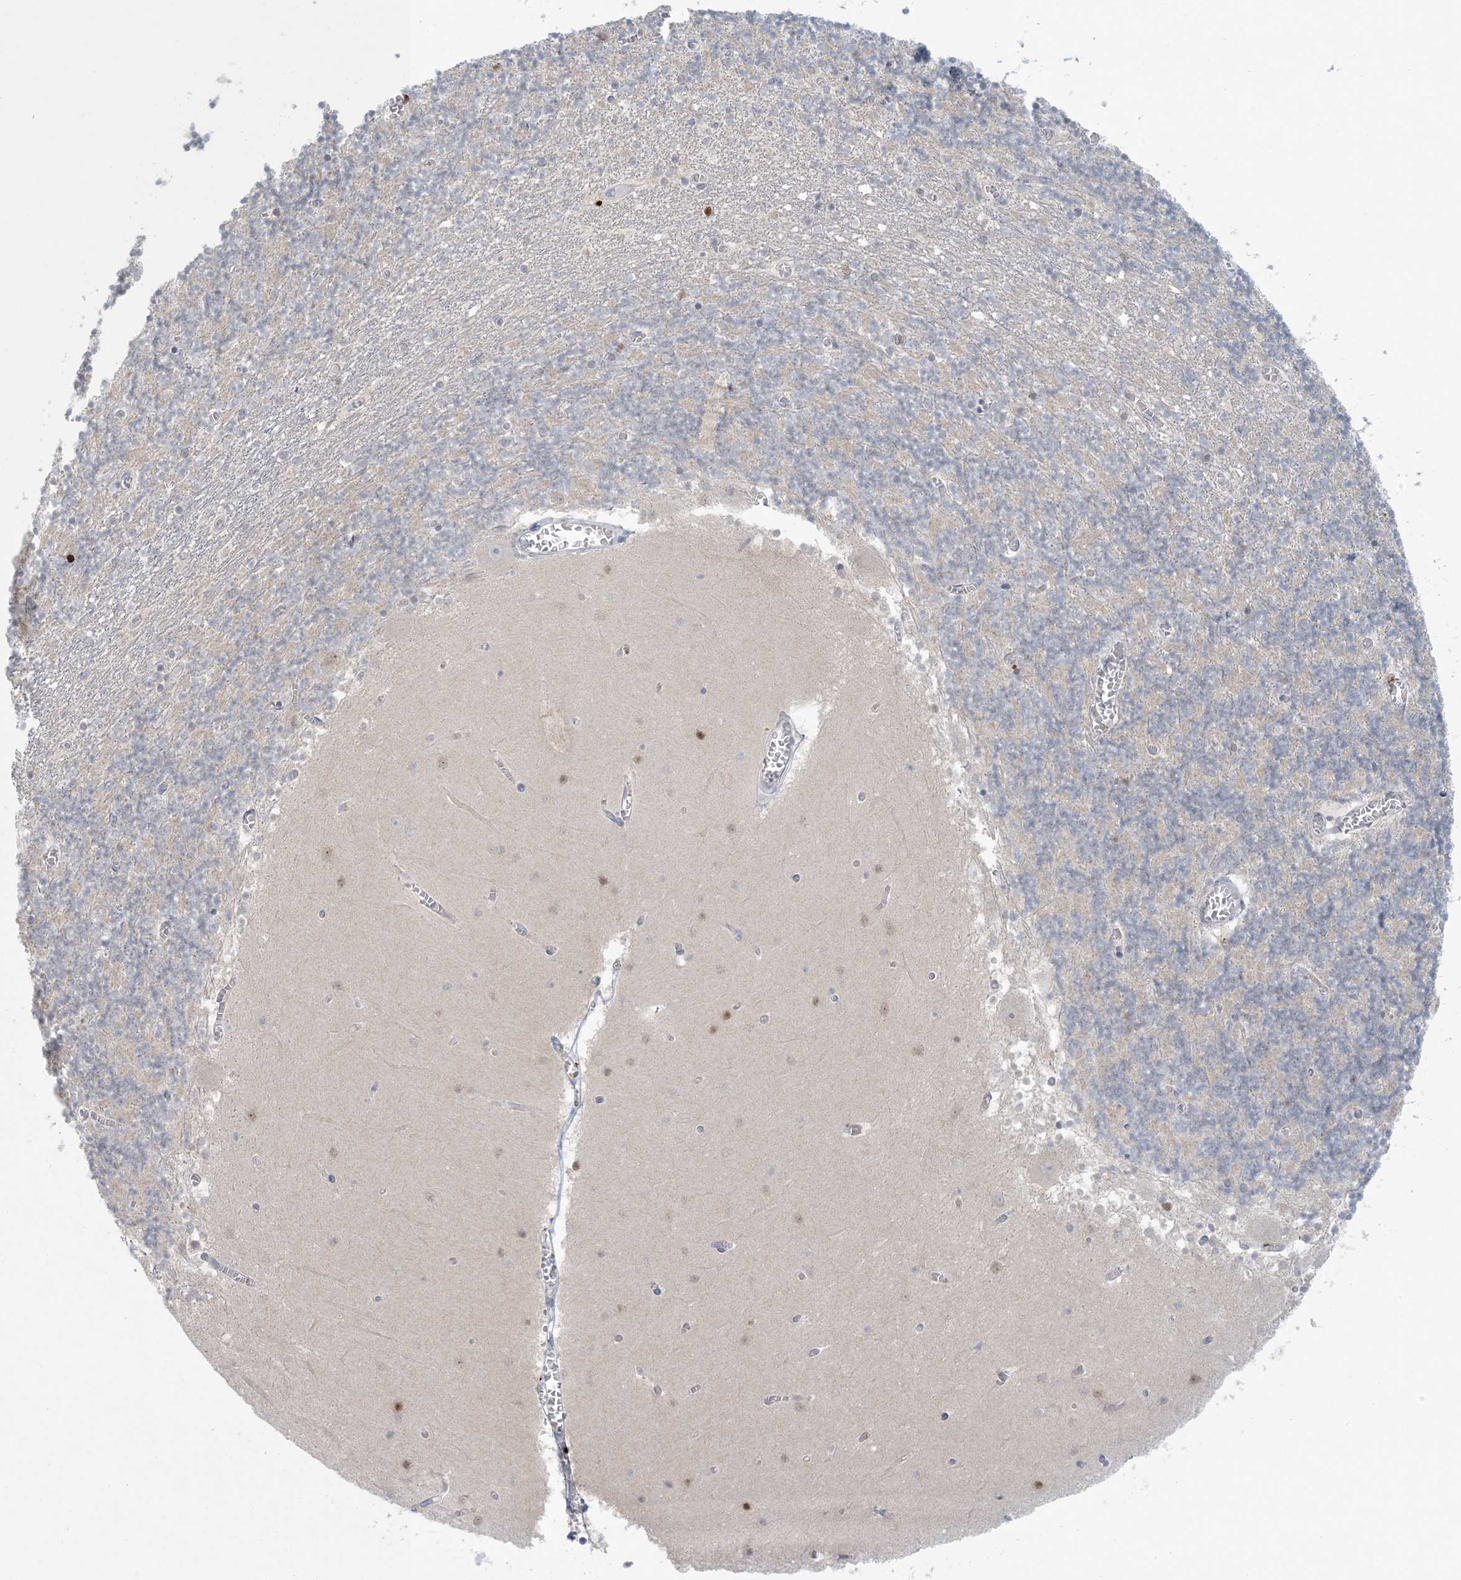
{"staining": {"intensity": "weak", "quantity": "<25%", "location": "cytoplasmic/membranous"}, "tissue": "cerebellum", "cell_type": "Cells in granular layer", "image_type": "normal", "snomed": [{"axis": "morphology", "description": "Normal tissue, NOS"}, {"axis": "topography", "description": "Cerebellum"}], "caption": "Histopathology image shows no protein expression in cells in granular layer of unremarkable cerebellum.", "gene": "NRBP2", "patient": {"sex": "female", "age": 28}}